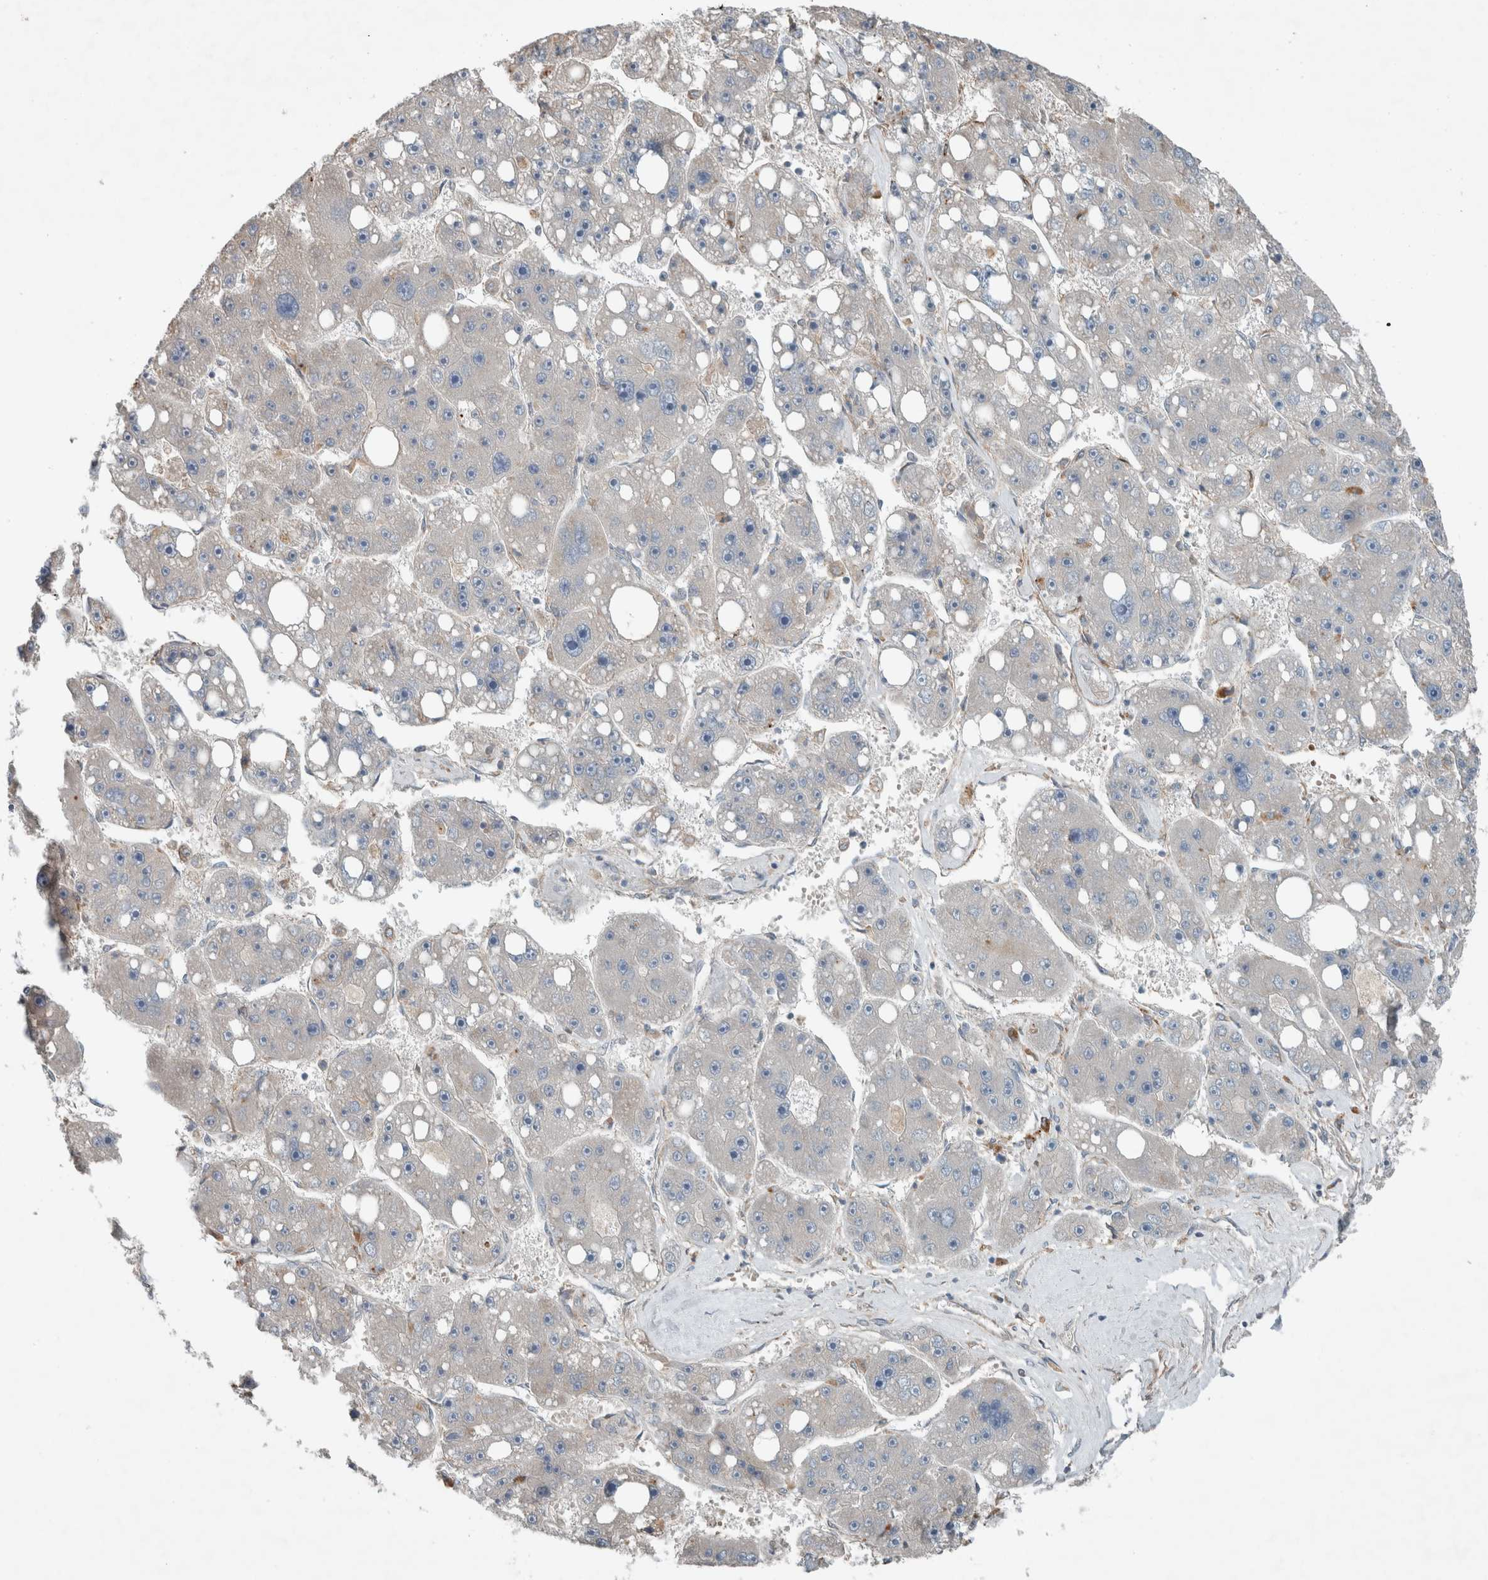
{"staining": {"intensity": "negative", "quantity": "none", "location": "none"}, "tissue": "liver cancer", "cell_type": "Tumor cells", "image_type": "cancer", "snomed": [{"axis": "morphology", "description": "Carcinoma, Hepatocellular, NOS"}, {"axis": "topography", "description": "Liver"}], "caption": "Protein analysis of liver cancer reveals no significant staining in tumor cells.", "gene": "JADE2", "patient": {"sex": "female", "age": 61}}